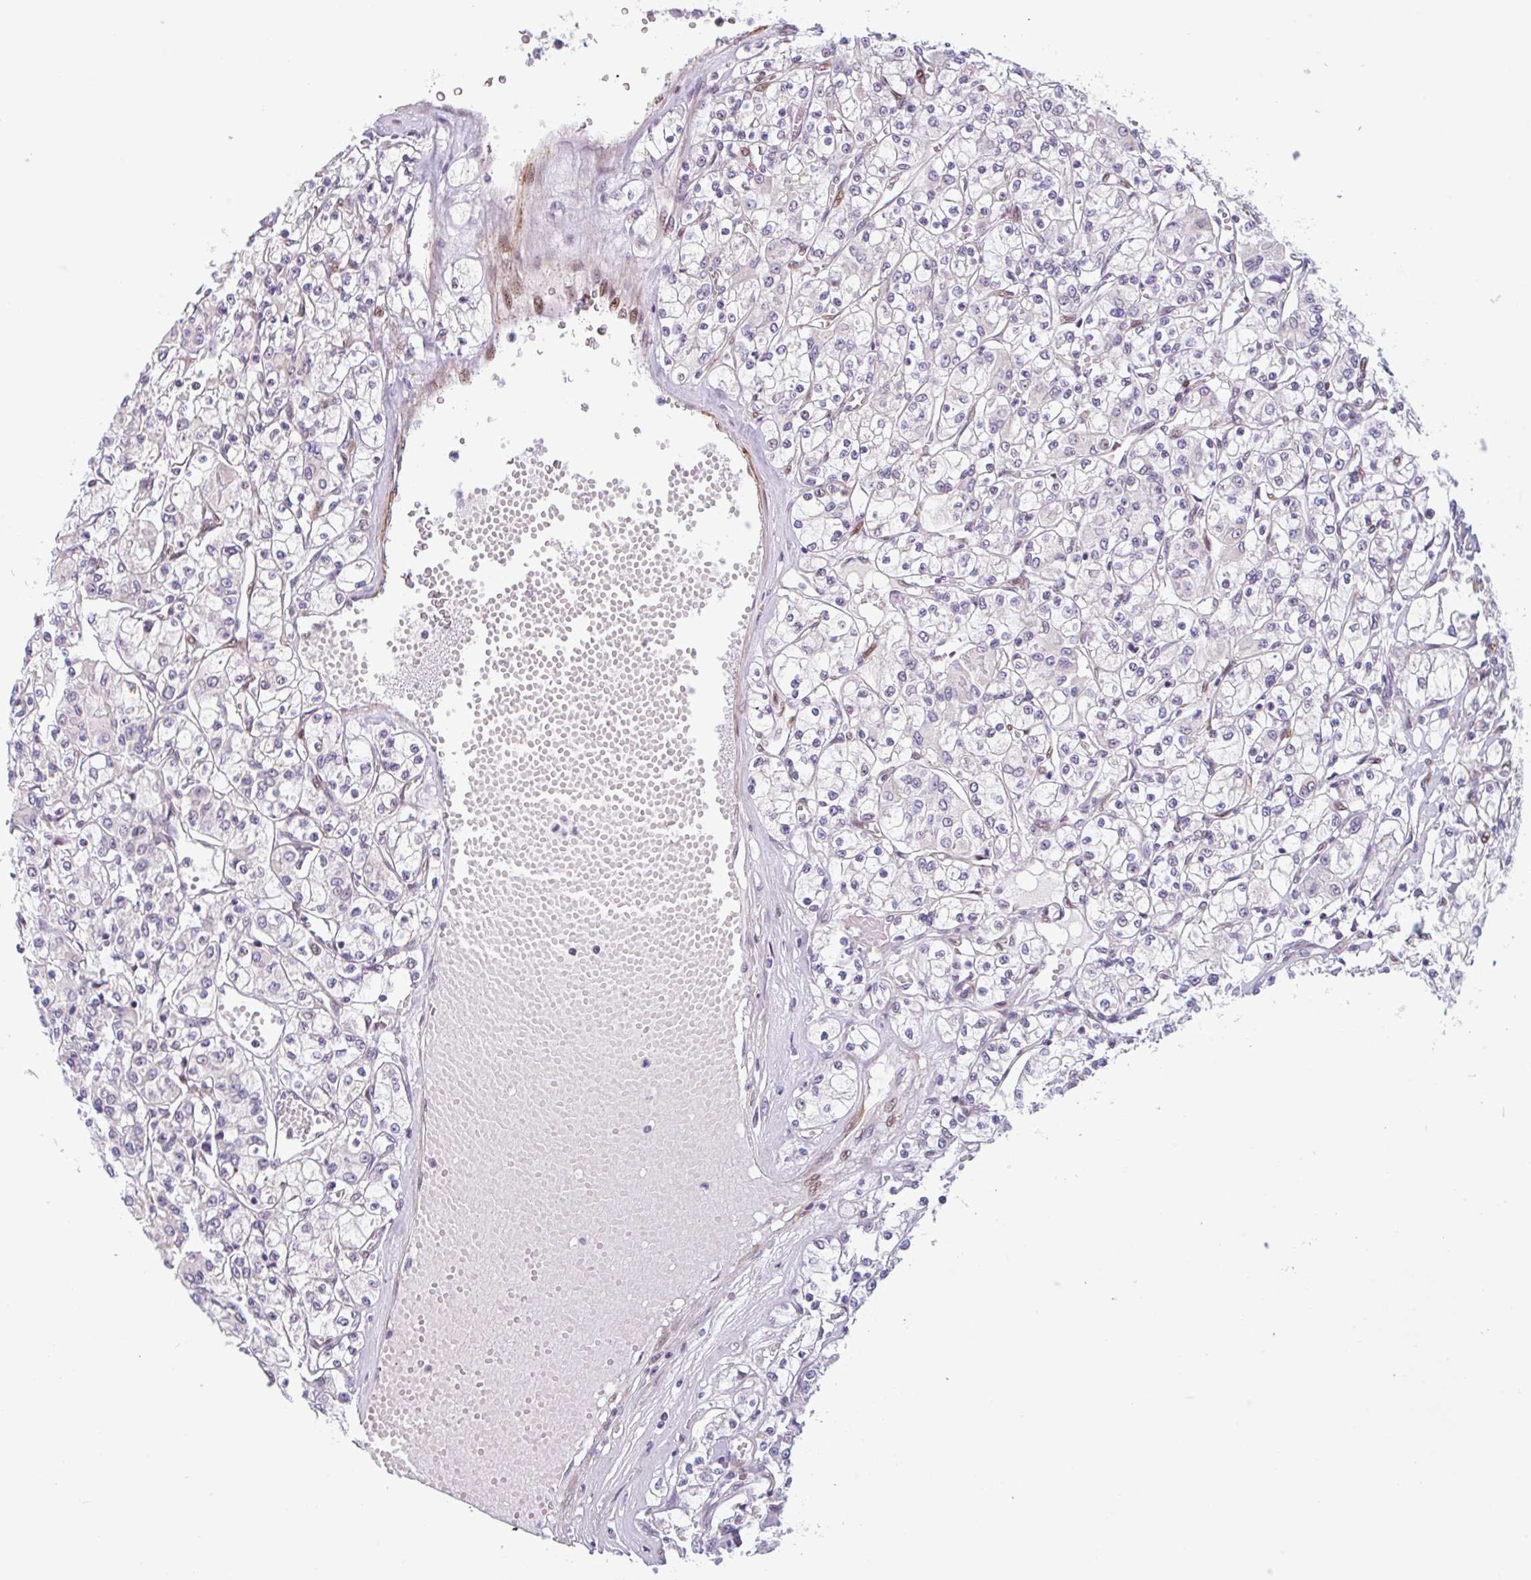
{"staining": {"intensity": "negative", "quantity": "none", "location": "none"}, "tissue": "renal cancer", "cell_type": "Tumor cells", "image_type": "cancer", "snomed": [{"axis": "morphology", "description": "Adenocarcinoma, NOS"}, {"axis": "topography", "description": "Kidney"}], "caption": "Immunohistochemistry micrograph of renal adenocarcinoma stained for a protein (brown), which reveals no expression in tumor cells. (DAB immunohistochemistry visualized using brightfield microscopy, high magnification).", "gene": "TMEM119", "patient": {"sex": "female", "age": 59}}